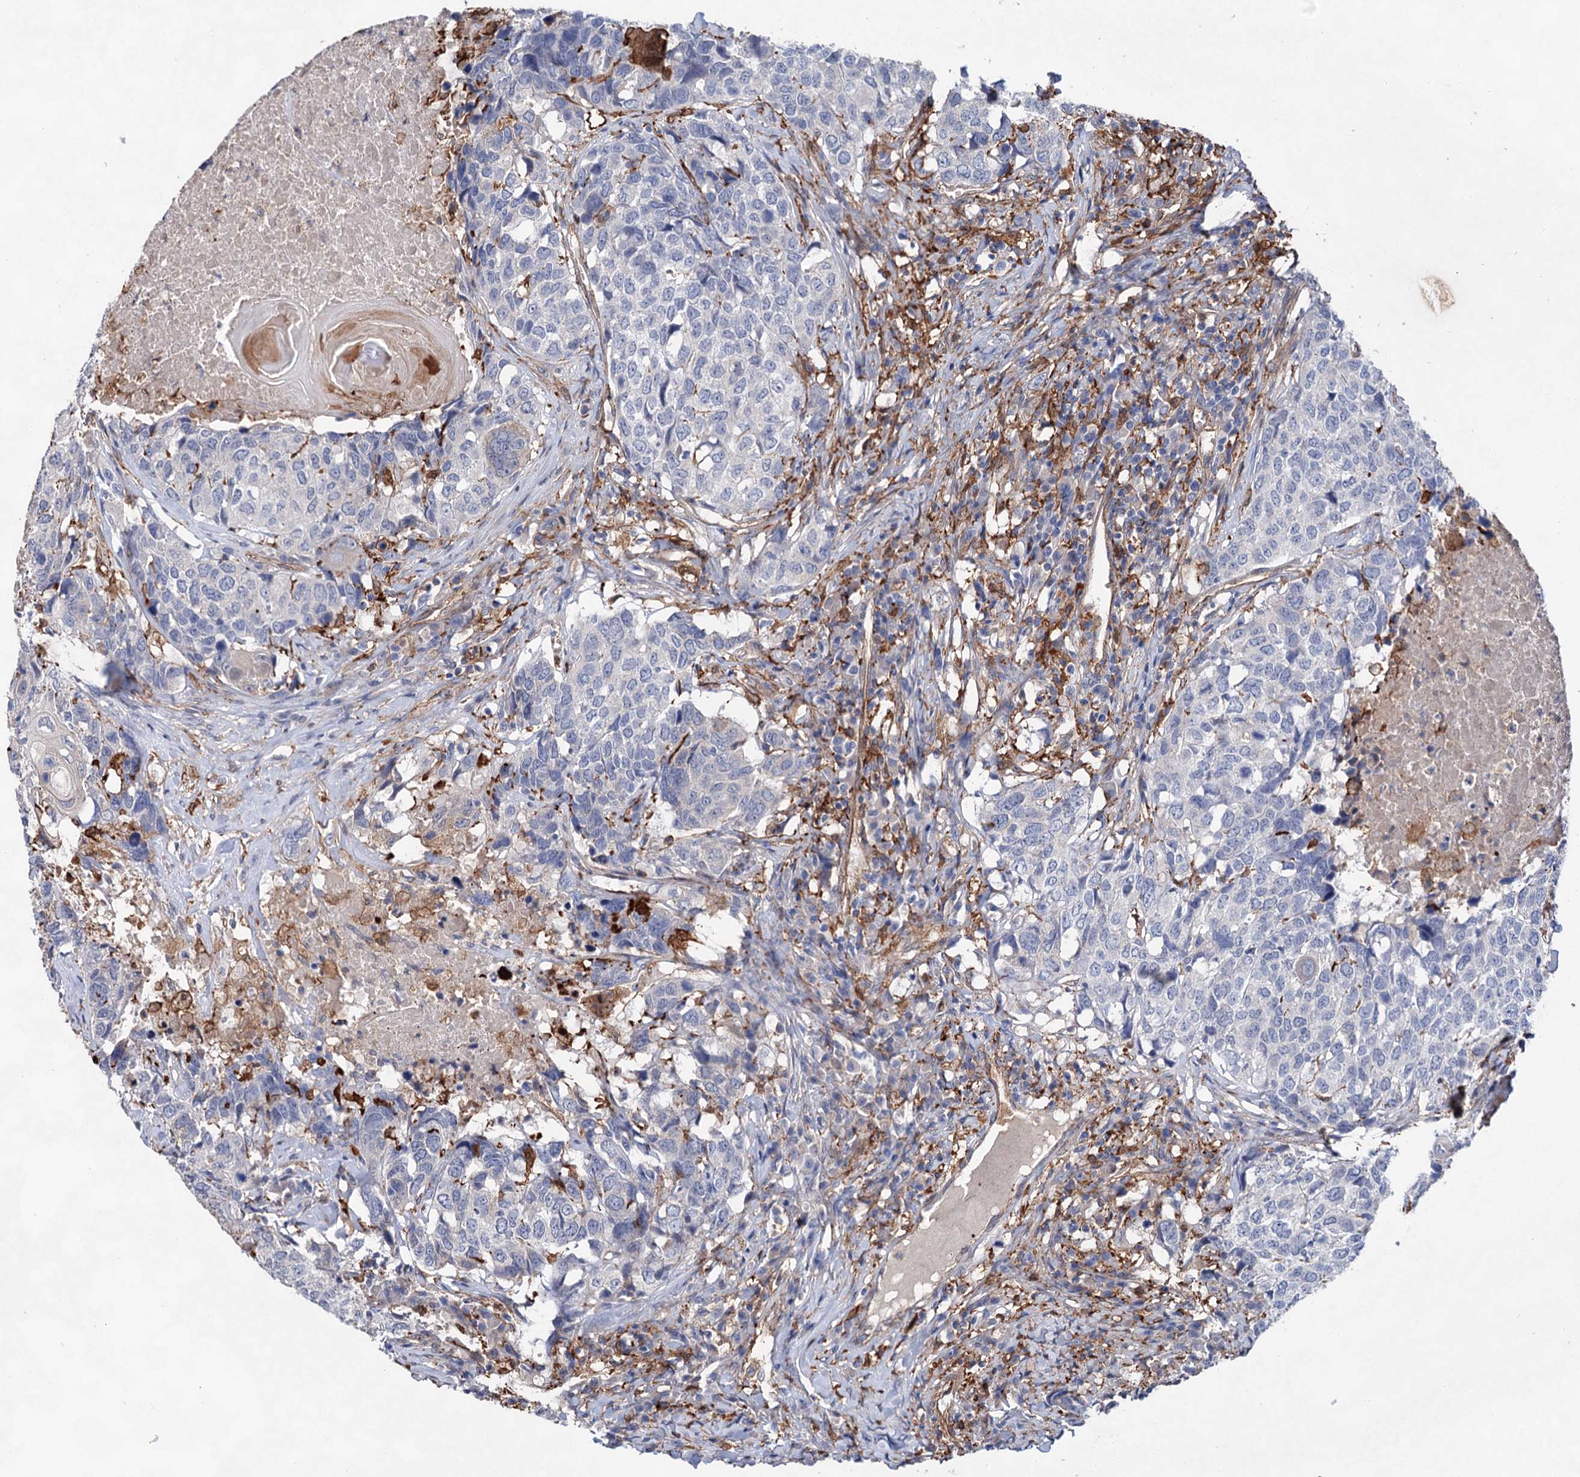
{"staining": {"intensity": "negative", "quantity": "none", "location": "none"}, "tissue": "head and neck cancer", "cell_type": "Tumor cells", "image_type": "cancer", "snomed": [{"axis": "morphology", "description": "Squamous cell carcinoma, NOS"}, {"axis": "topography", "description": "Head-Neck"}], "caption": "Protein analysis of head and neck cancer demonstrates no significant expression in tumor cells.", "gene": "TMTC3", "patient": {"sex": "male", "age": 66}}